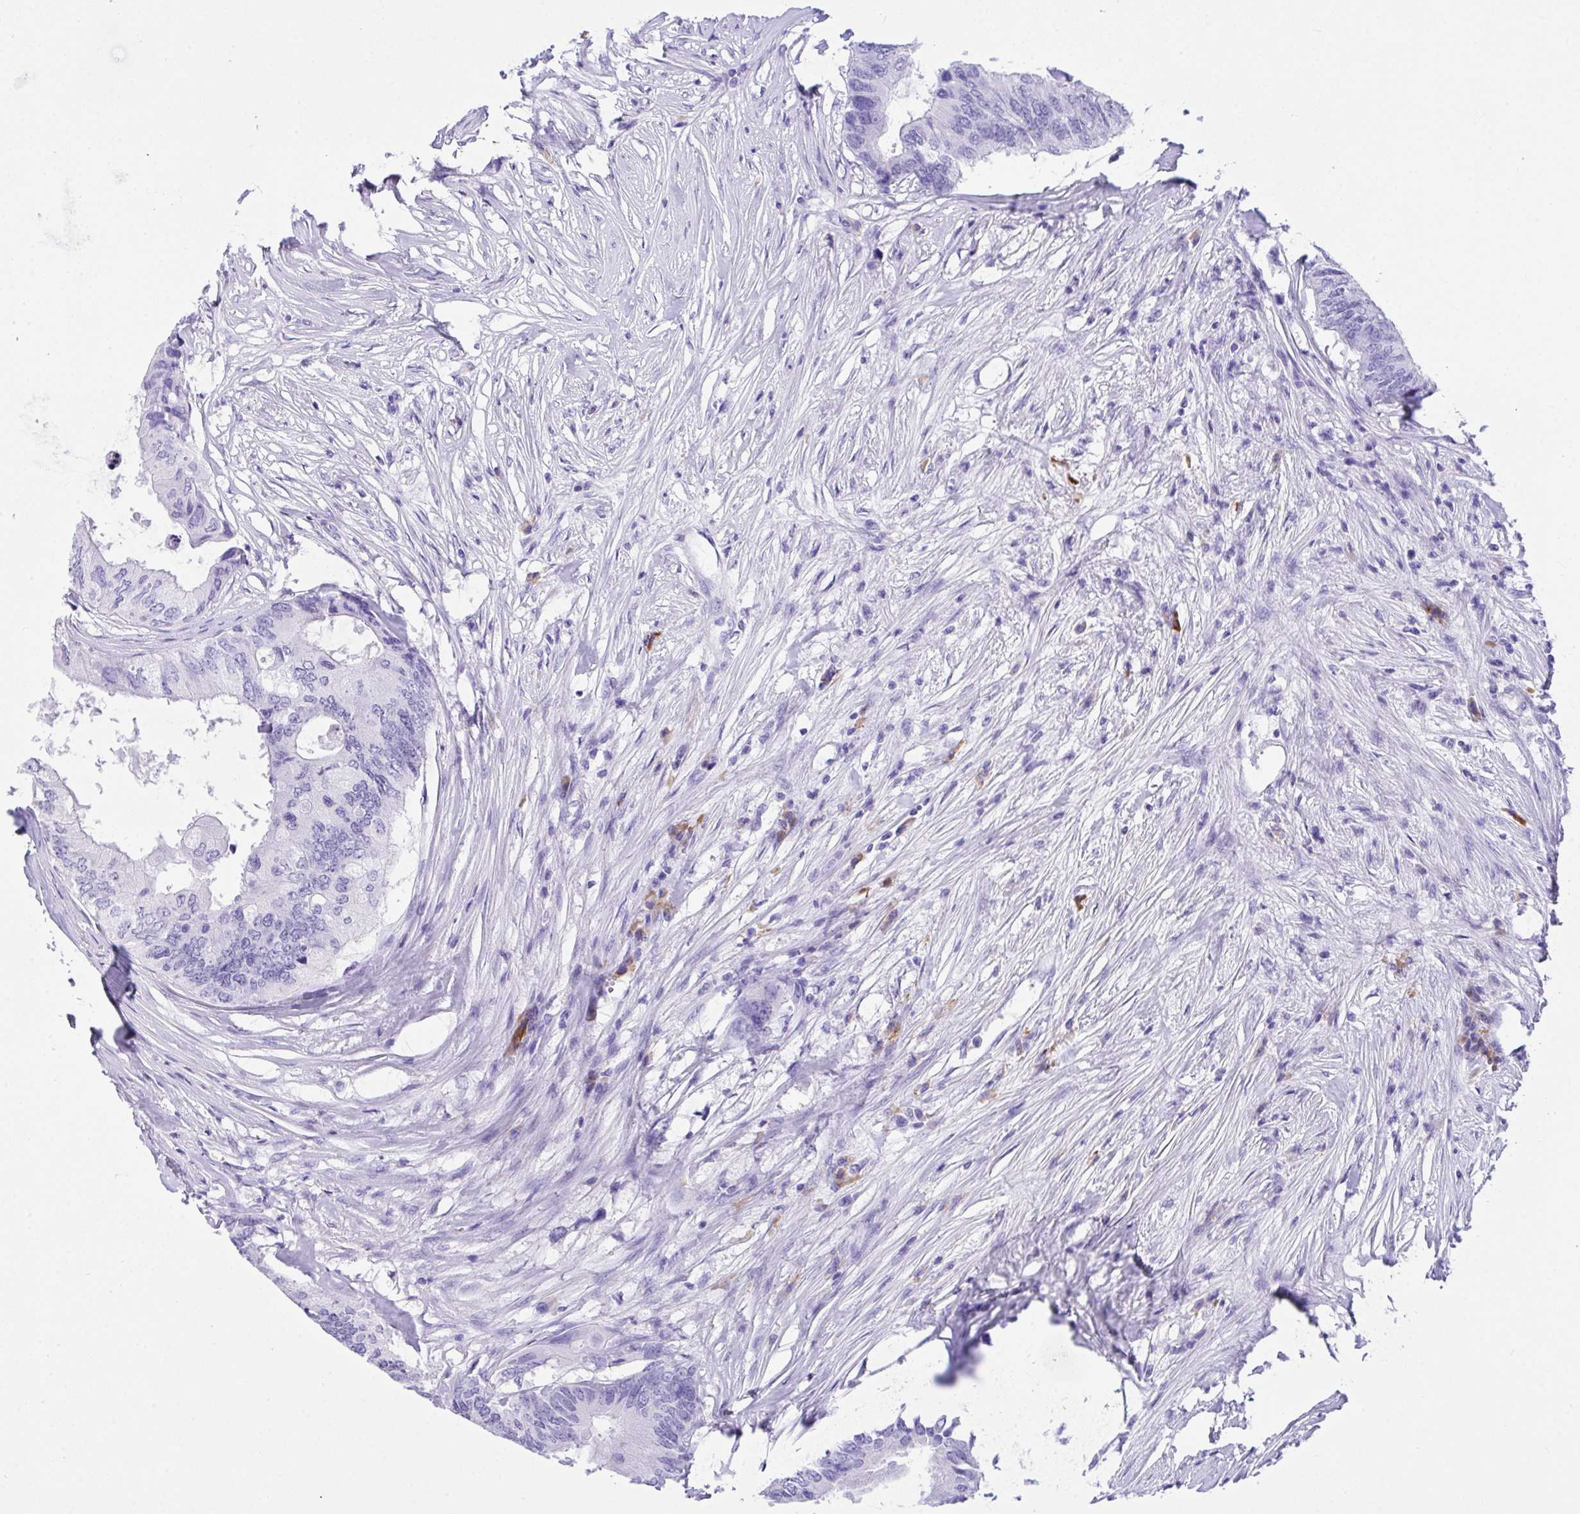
{"staining": {"intensity": "negative", "quantity": "none", "location": "none"}, "tissue": "colorectal cancer", "cell_type": "Tumor cells", "image_type": "cancer", "snomed": [{"axis": "morphology", "description": "Adenocarcinoma, NOS"}, {"axis": "topography", "description": "Colon"}], "caption": "Histopathology image shows no significant protein expression in tumor cells of colorectal adenocarcinoma.", "gene": "BEST4", "patient": {"sex": "male", "age": 71}}